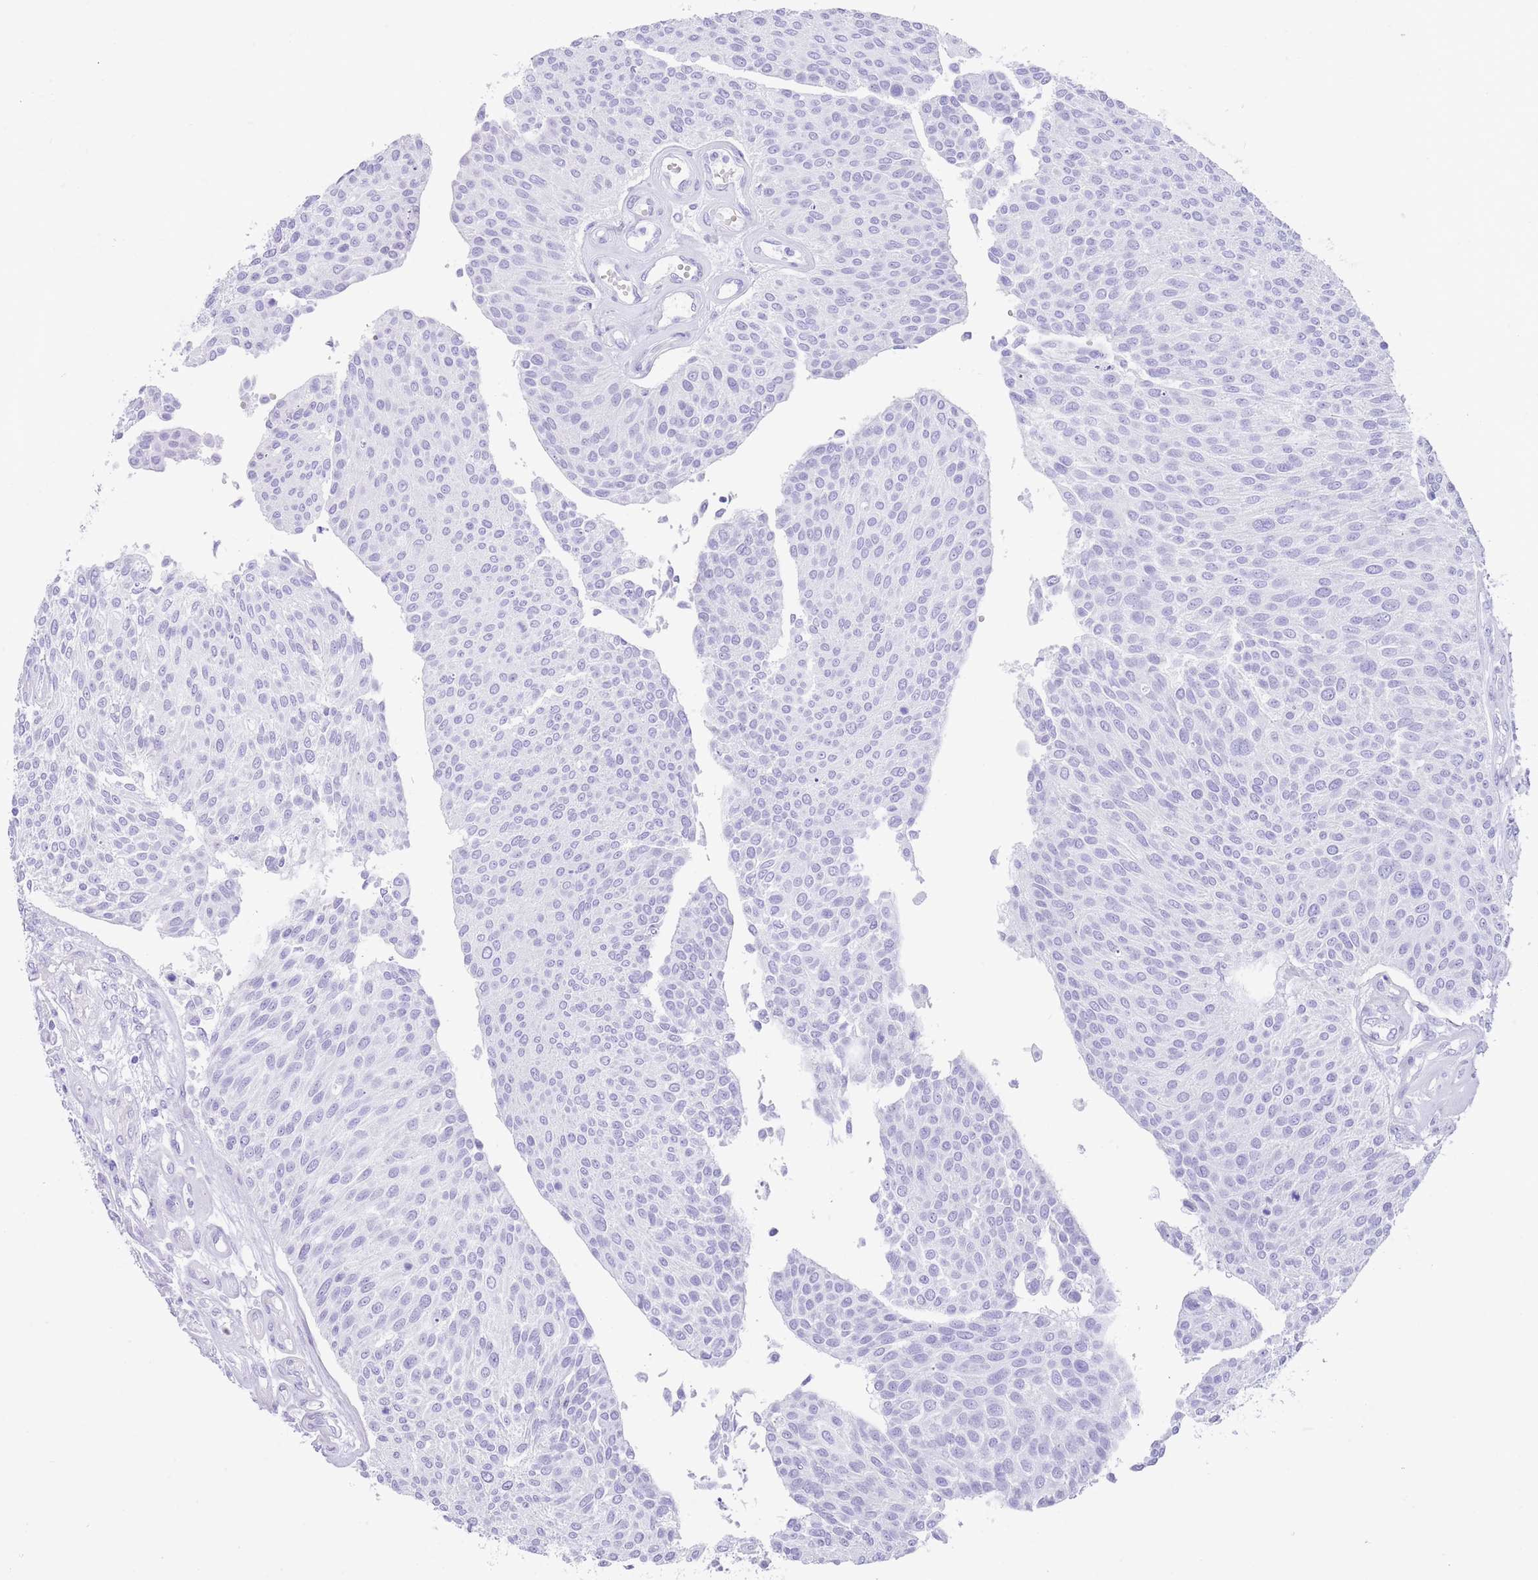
{"staining": {"intensity": "negative", "quantity": "none", "location": "none"}, "tissue": "urothelial cancer", "cell_type": "Tumor cells", "image_type": "cancer", "snomed": [{"axis": "morphology", "description": "Urothelial carcinoma, NOS"}, {"axis": "topography", "description": "Urinary bladder"}], "caption": "High power microscopy micrograph of an immunohistochemistry (IHC) micrograph of urothelial cancer, revealing no significant positivity in tumor cells.", "gene": "ELOA2", "patient": {"sex": "male", "age": 55}}